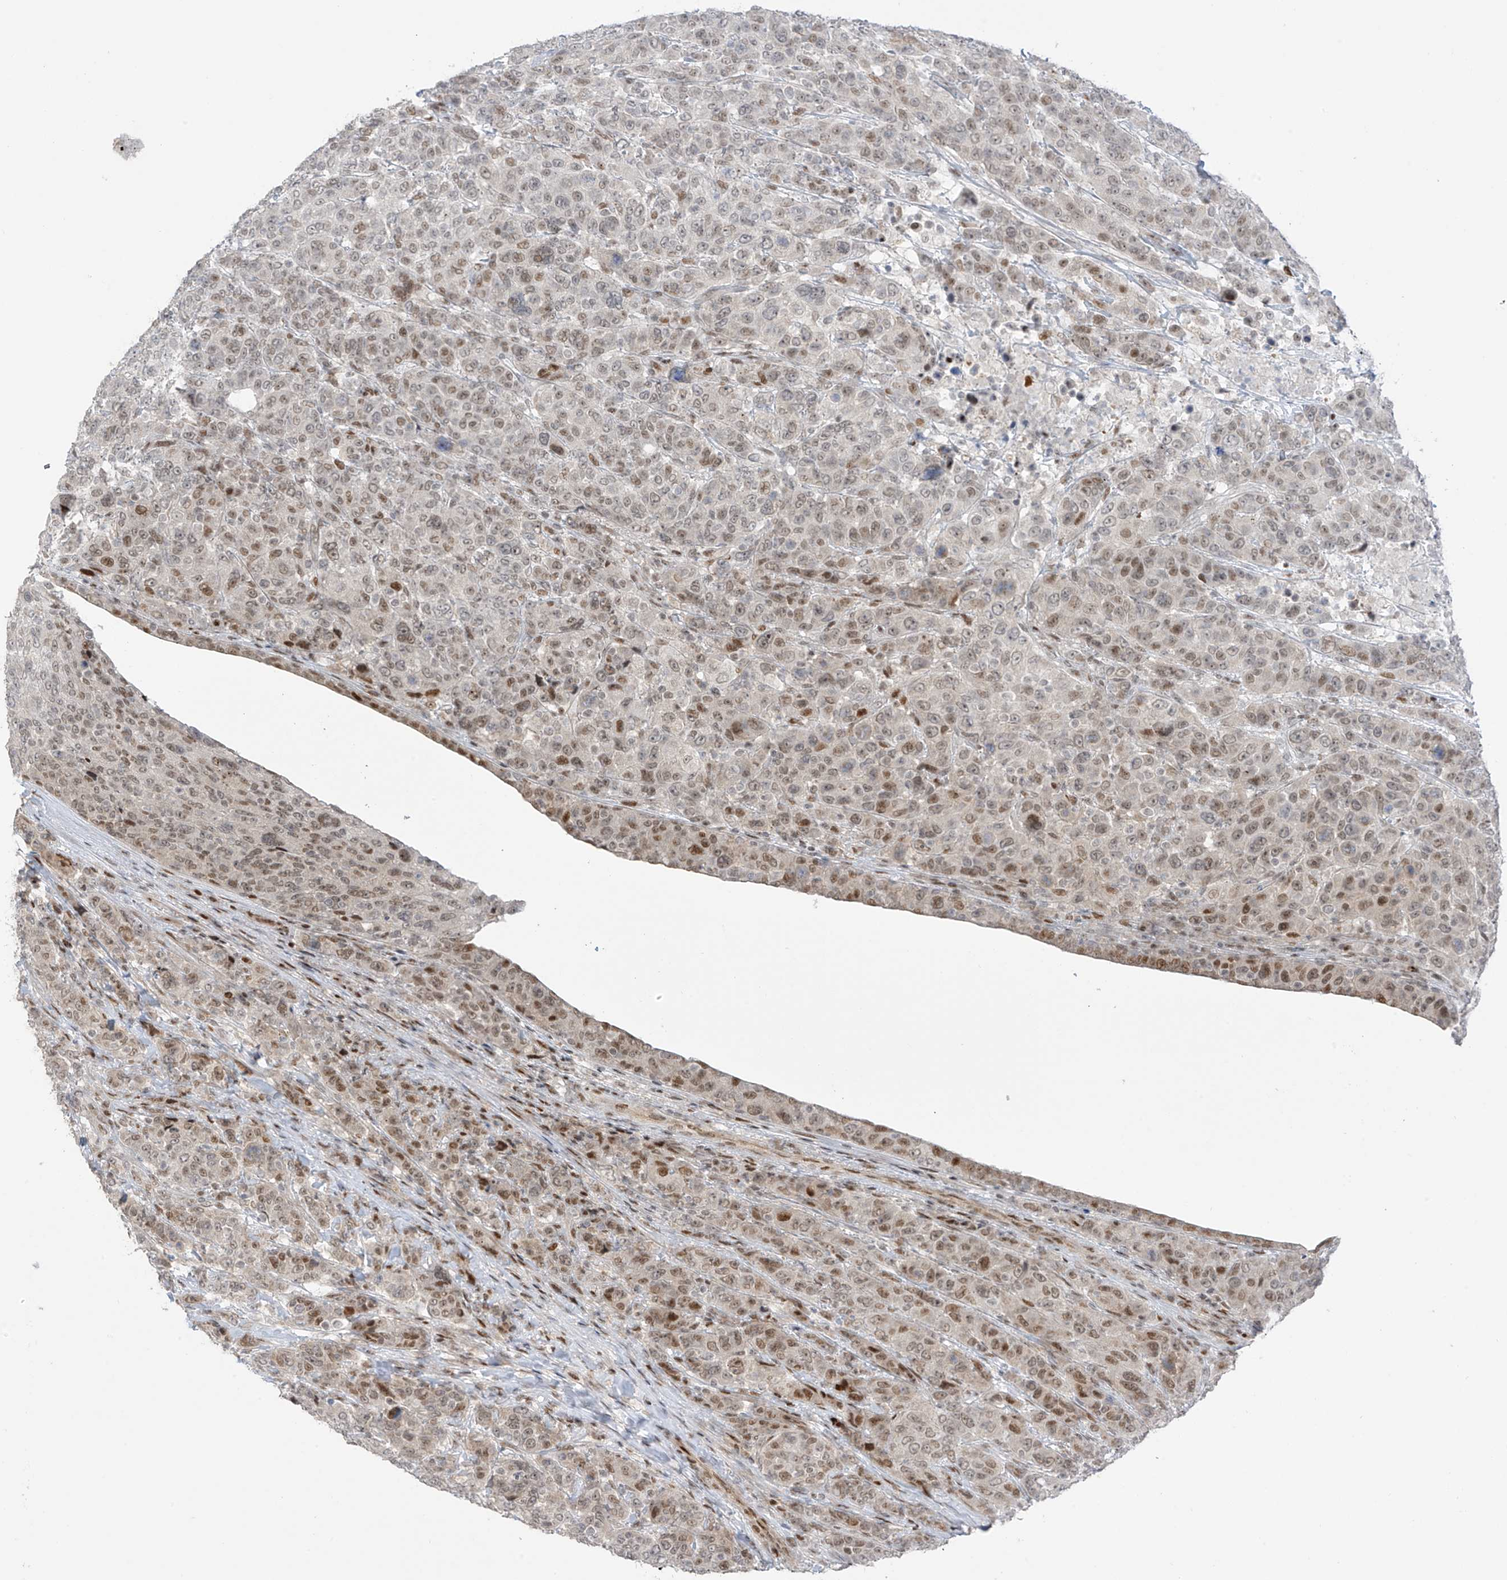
{"staining": {"intensity": "moderate", "quantity": ">75%", "location": "nuclear"}, "tissue": "breast cancer", "cell_type": "Tumor cells", "image_type": "cancer", "snomed": [{"axis": "morphology", "description": "Duct carcinoma"}, {"axis": "topography", "description": "Breast"}], "caption": "Breast cancer (invasive ductal carcinoma) was stained to show a protein in brown. There is medium levels of moderate nuclear positivity in about >75% of tumor cells.", "gene": "ZCWPW2", "patient": {"sex": "female", "age": 37}}